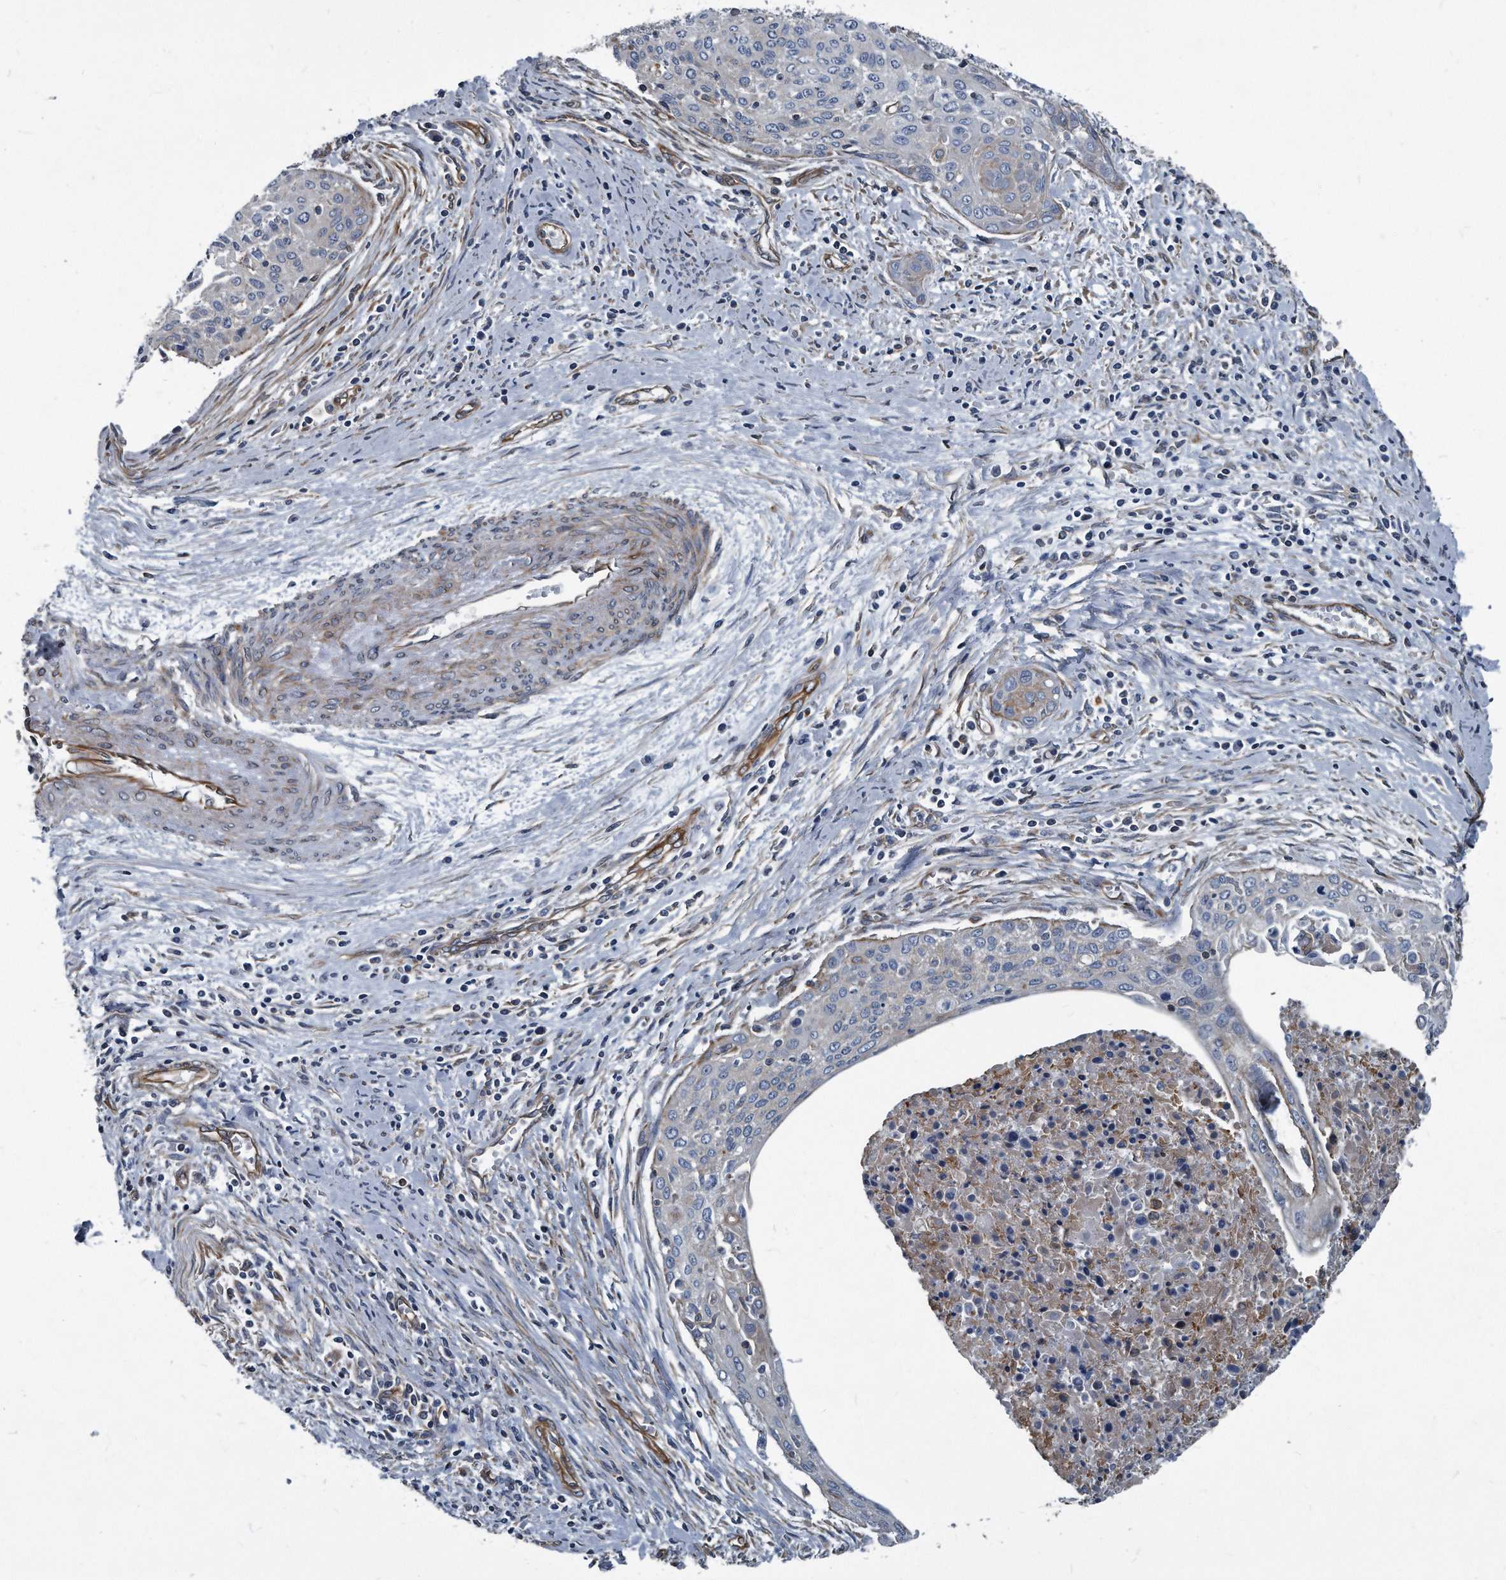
{"staining": {"intensity": "negative", "quantity": "none", "location": "none"}, "tissue": "cervical cancer", "cell_type": "Tumor cells", "image_type": "cancer", "snomed": [{"axis": "morphology", "description": "Squamous cell carcinoma, NOS"}, {"axis": "topography", "description": "Cervix"}], "caption": "High magnification brightfield microscopy of cervical squamous cell carcinoma stained with DAB (3,3'-diaminobenzidine) (brown) and counterstained with hematoxylin (blue): tumor cells show no significant staining. Nuclei are stained in blue.", "gene": "PLEC", "patient": {"sex": "female", "age": 55}}